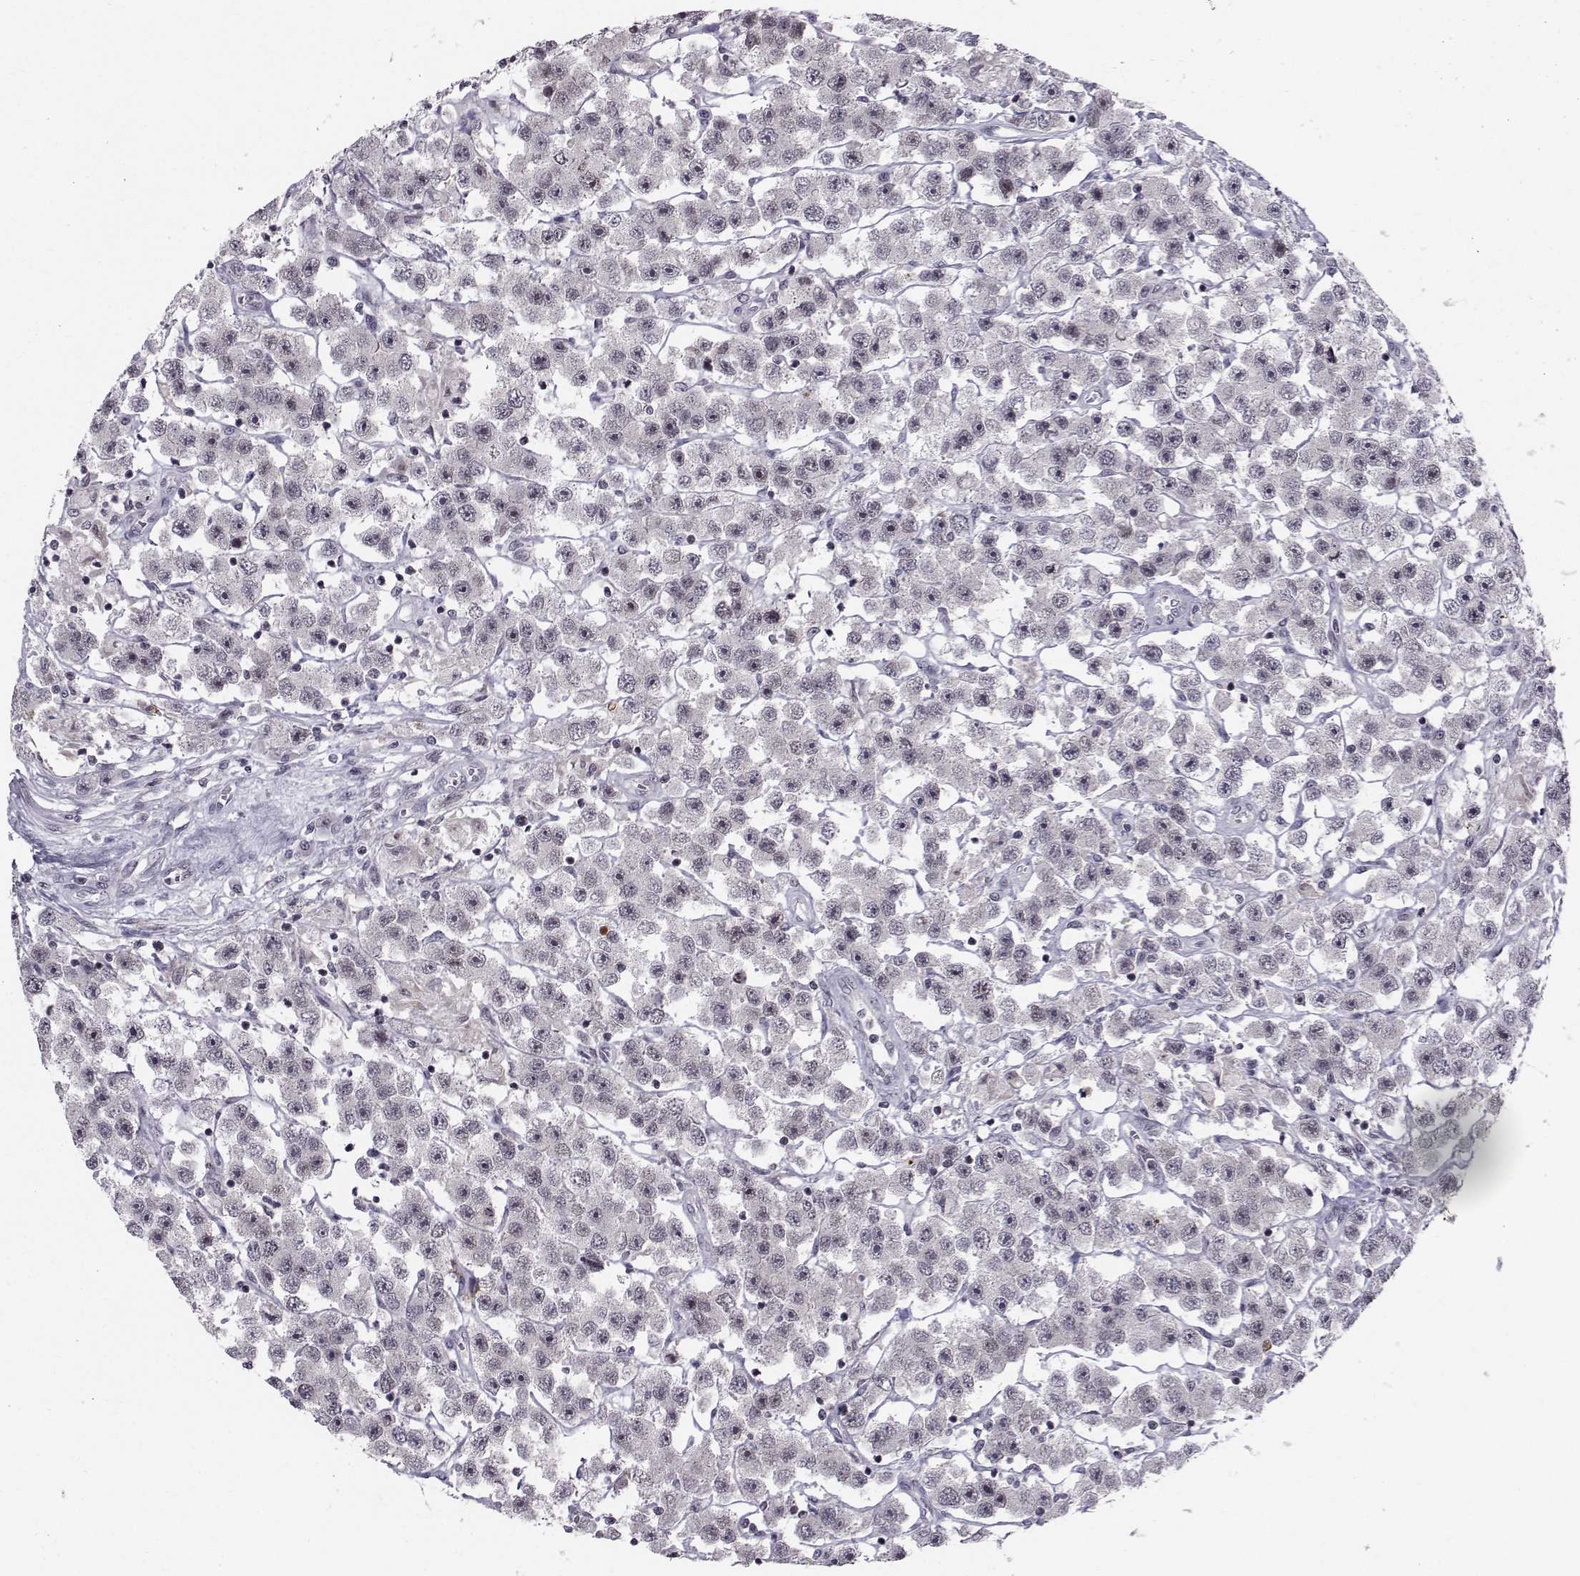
{"staining": {"intensity": "negative", "quantity": "none", "location": "none"}, "tissue": "testis cancer", "cell_type": "Tumor cells", "image_type": "cancer", "snomed": [{"axis": "morphology", "description": "Seminoma, NOS"}, {"axis": "topography", "description": "Testis"}], "caption": "Testis cancer (seminoma) was stained to show a protein in brown. There is no significant expression in tumor cells.", "gene": "MARCHF4", "patient": {"sex": "male", "age": 45}}